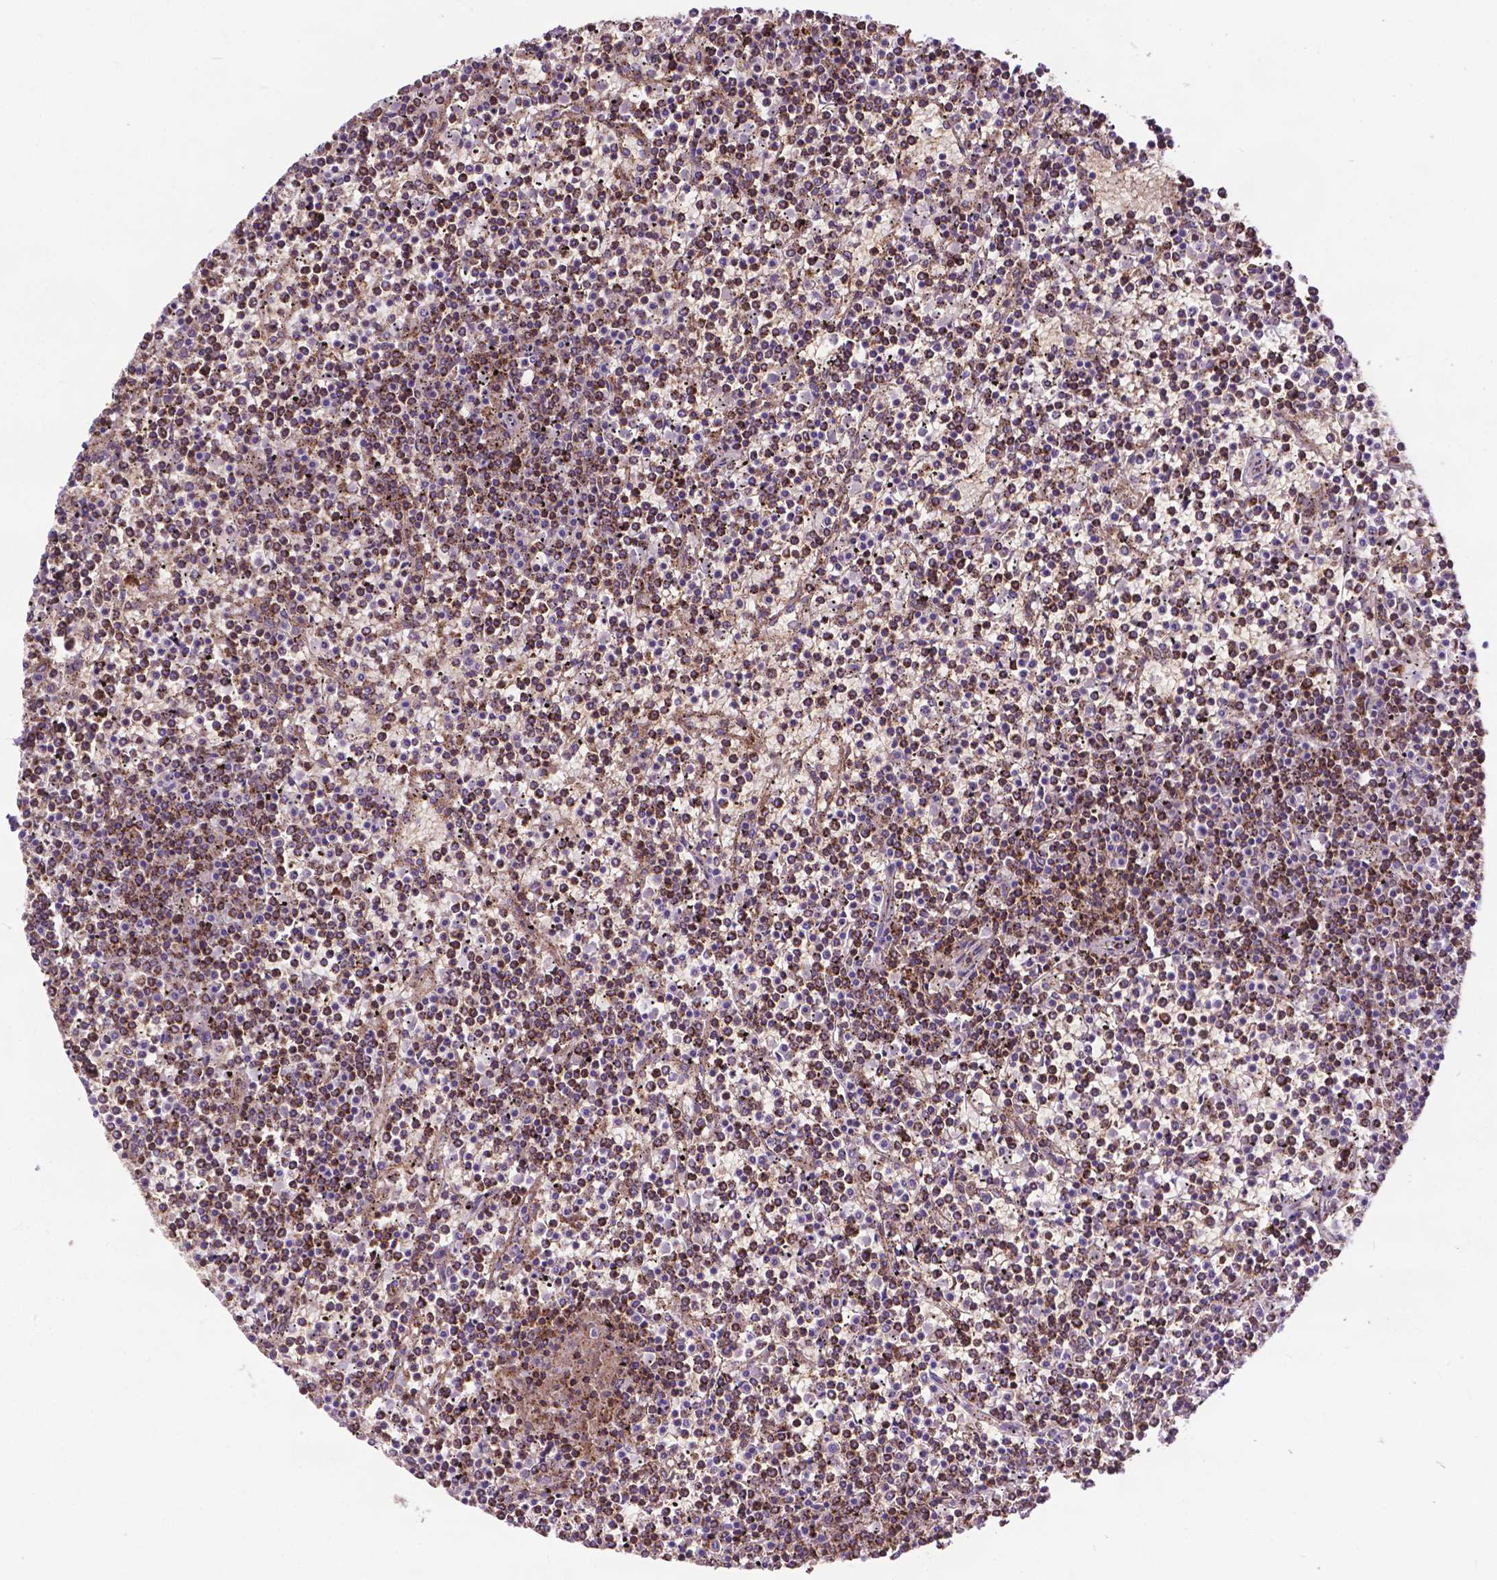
{"staining": {"intensity": "moderate", "quantity": ">75%", "location": "cytoplasmic/membranous"}, "tissue": "lymphoma", "cell_type": "Tumor cells", "image_type": "cancer", "snomed": [{"axis": "morphology", "description": "Malignant lymphoma, non-Hodgkin's type, Low grade"}, {"axis": "topography", "description": "Spleen"}], "caption": "Brown immunohistochemical staining in lymphoma reveals moderate cytoplasmic/membranous positivity in approximately >75% of tumor cells.", "gene": "CHMP4A", "patient": {"sex": "female", "age": 19}}